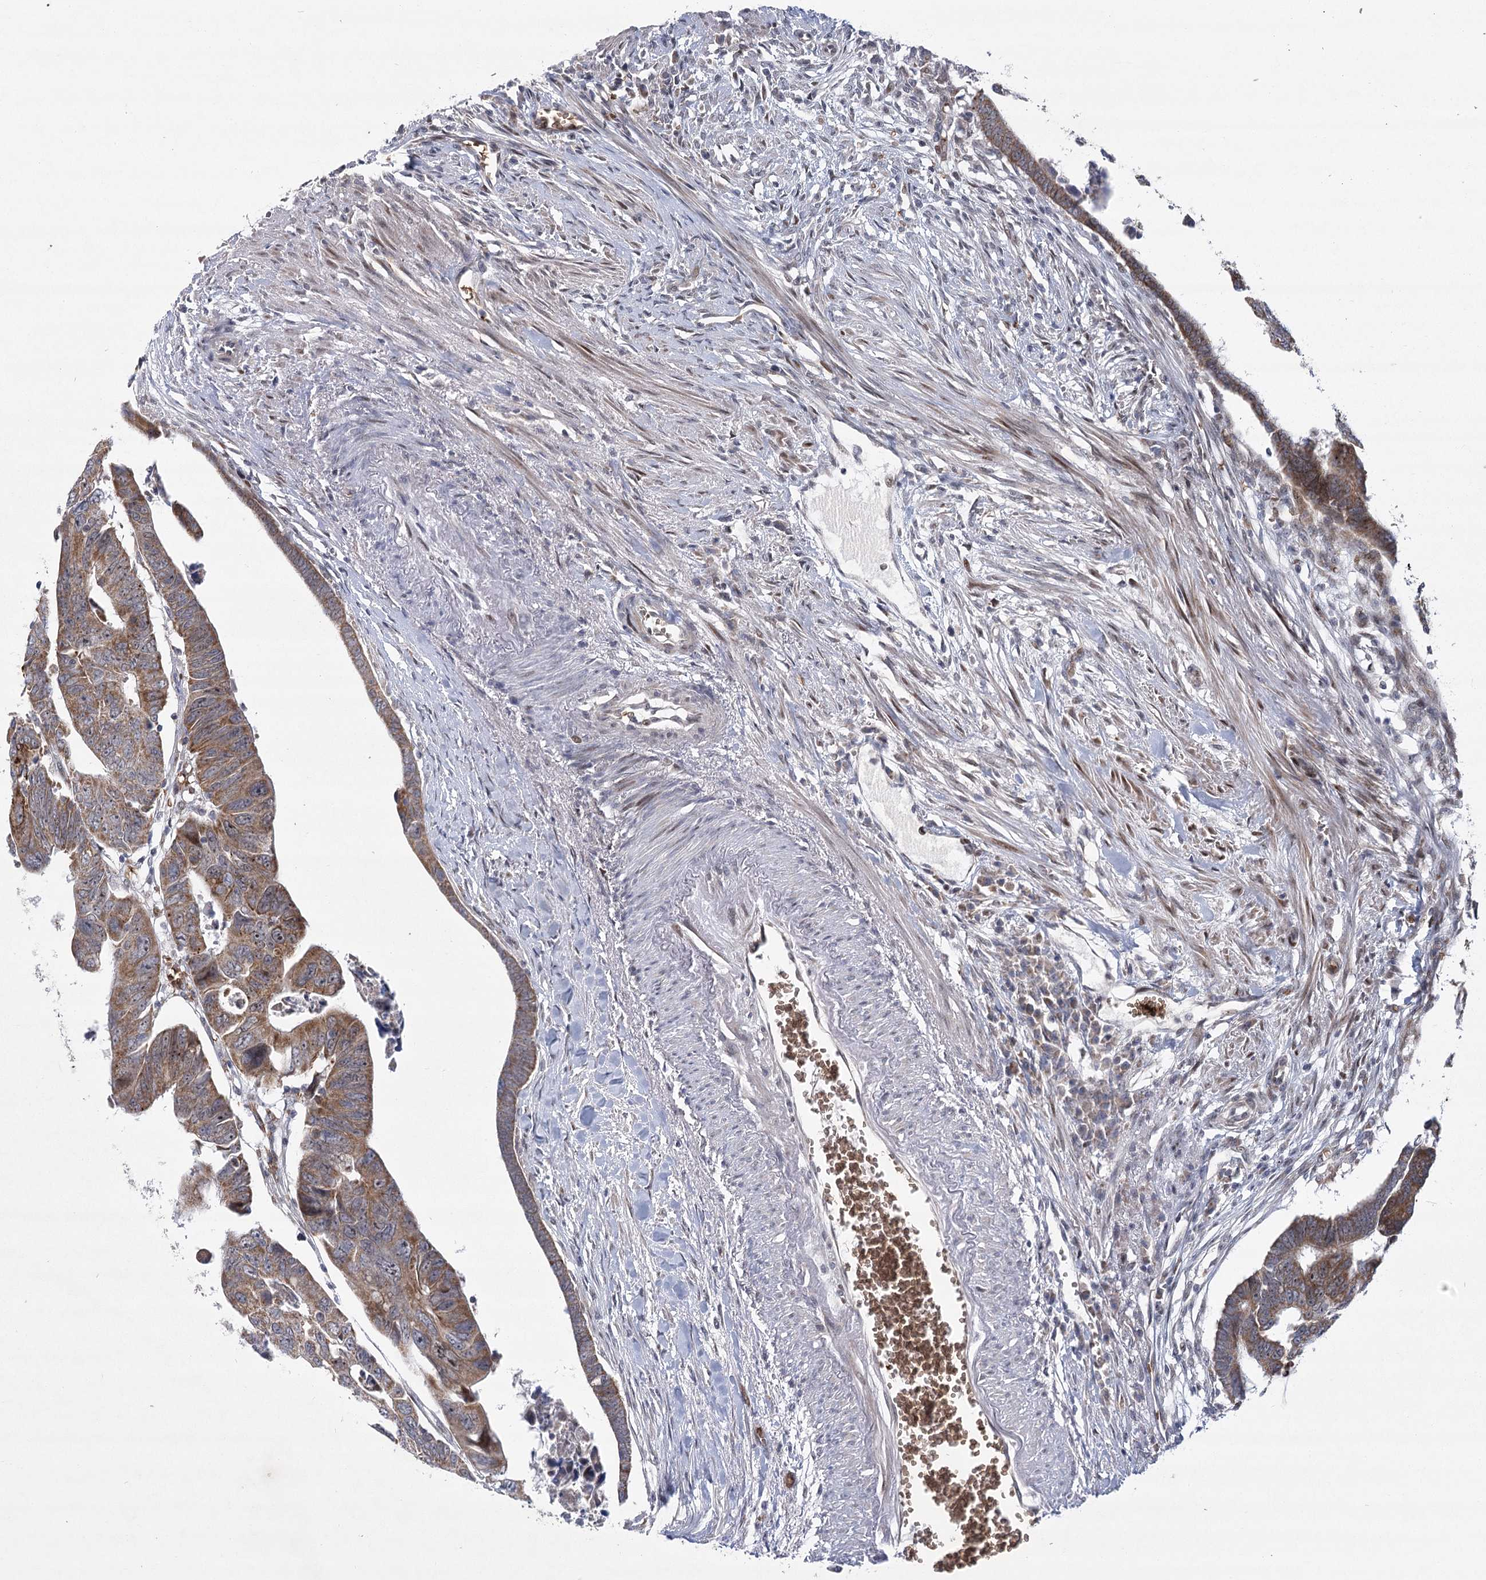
{"staining": {"intensity": "moderate", "quantity": ">75%", "location": "cytoplasmic/membranous"}, "tissue": "colorectal cancer", "cell_type": "Tumor cells", "image_type": "cancer", "snomed": [{"axis": "morphology", "description": "Adenocarcinoma, NOS"}, {"axis": "topography", "description": "Rectum"}], "caption": "Immunohistochemical staining of colorectal cancer reveals moderate cytoplasmic/membranous protein staining in about >75% of tumor cells.", "gene": "NSMCE4A", "patient": {"sex": "female", "age": 65}}